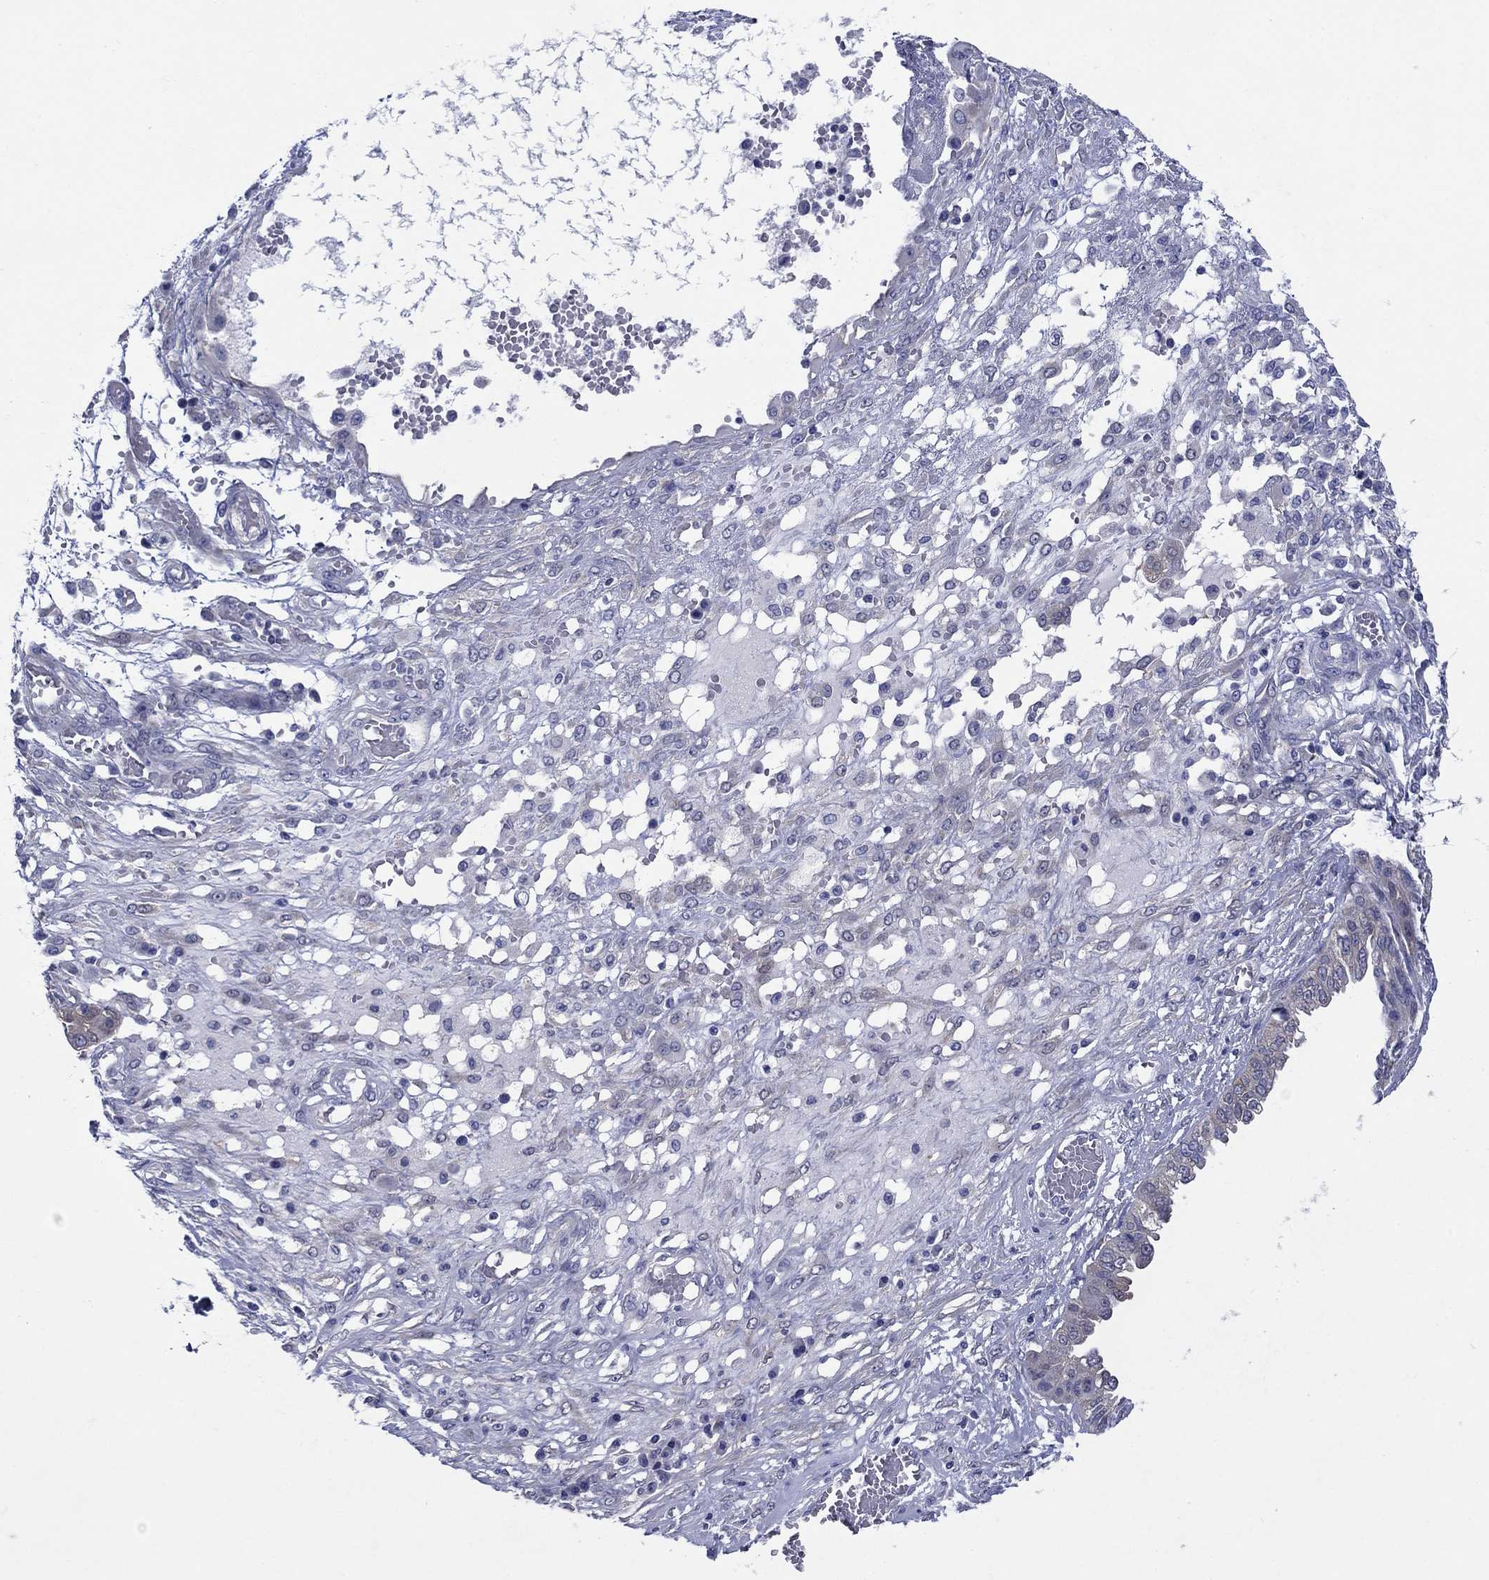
{"staining": {"intensity": "negative", "quantity": "none", "location": "none"}, "tissue": "ovarian cancer", "cell_type": "Tumor cells", "image_type": "cancer", "snomed": [{"axis": "morphology", "description": "Cystadenocarcinoma, serous, NOS"}, {"axis": "topography", "description": "Ovary"}], "caption": "High magnification brightfield microscopy of ovarian cancer stained with DAB (3,3'-diaminobenzidine) (brown) and counterstained with hematoxylin (blue): tumor cells show no significant staining.", "gene": "SULT2B1", "patient": {"sex": "female", "age": 67}}